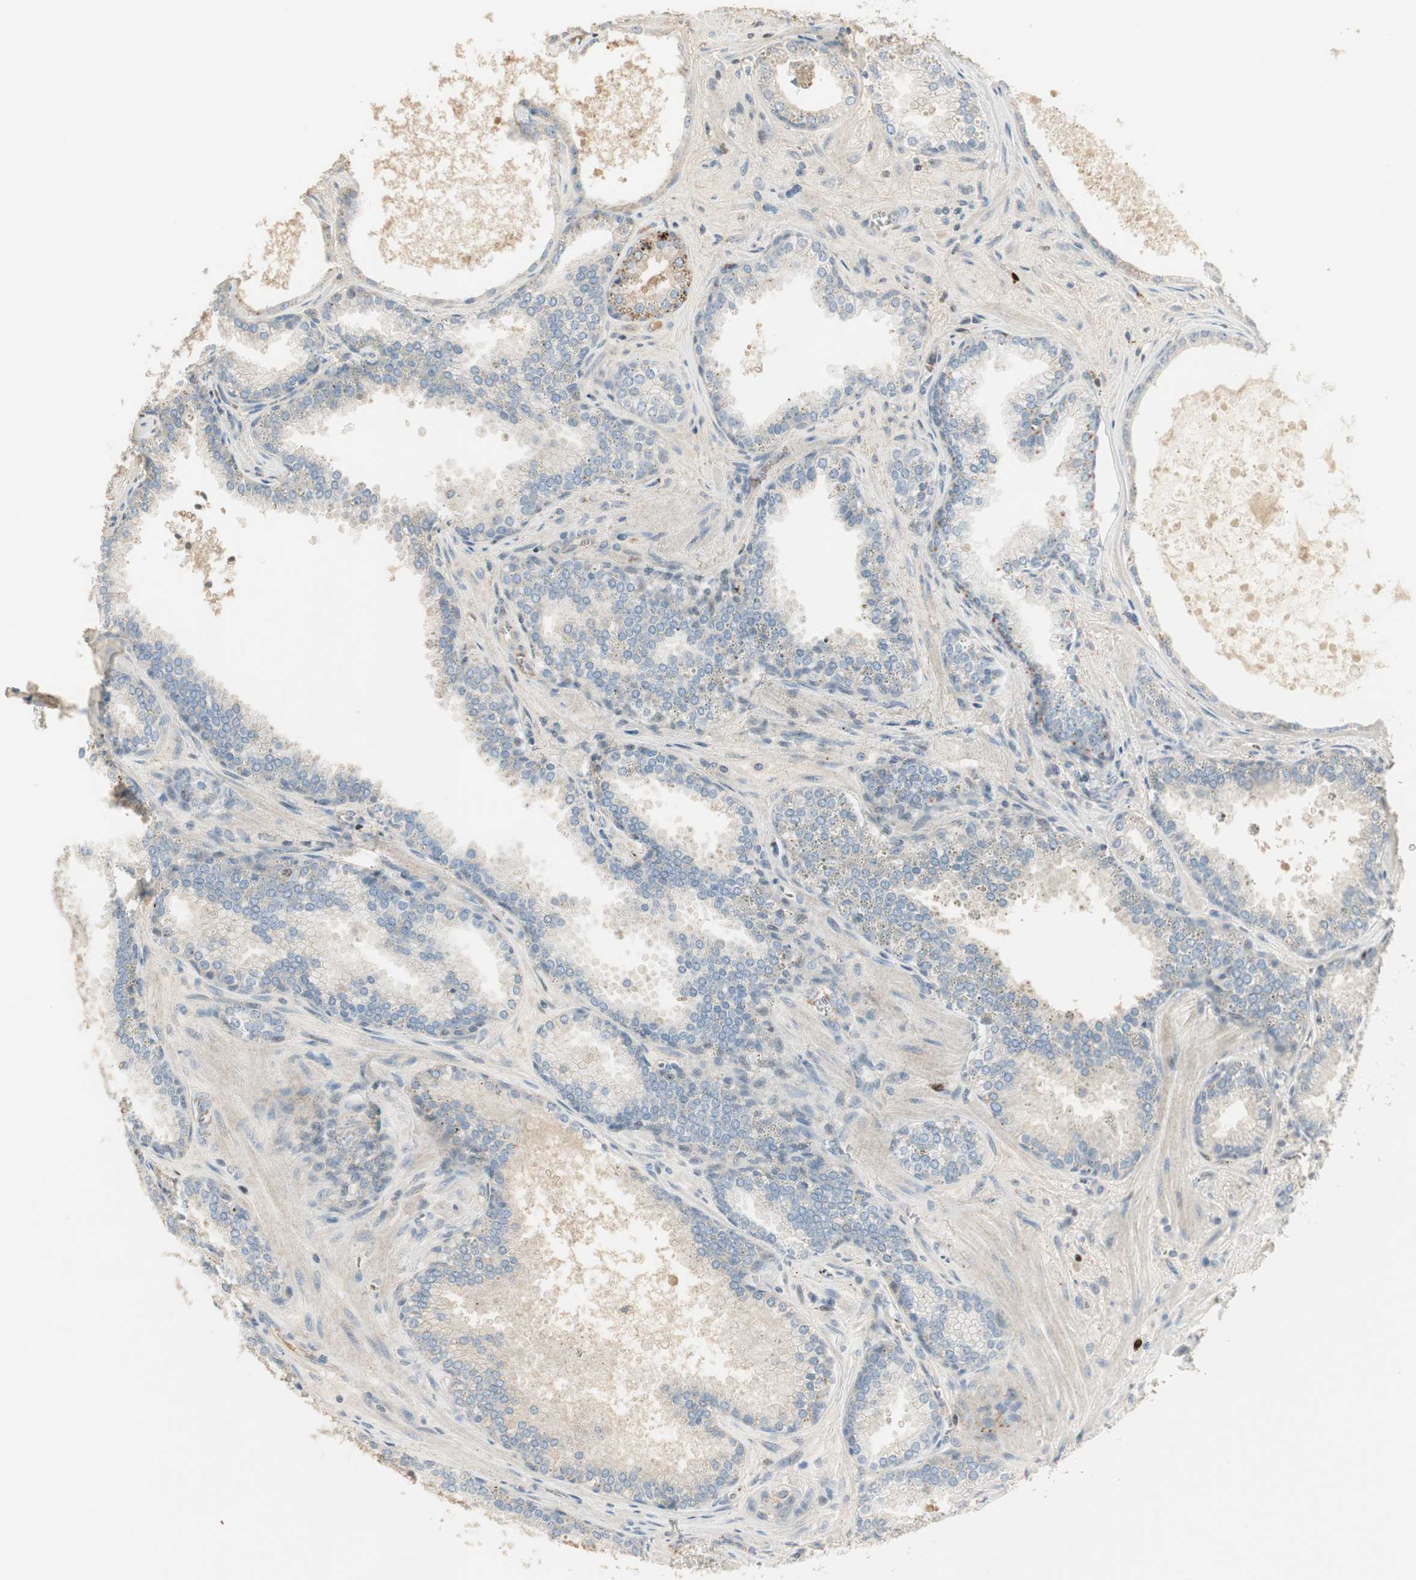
{"staining": {"intensity": "negative", "quantity": "none", "location": "none"}, "tissue": "prostate cancer", "cell_type": "Tumor cells", "image_type": "cancer", "snomed": [{"axis": "morphology", "description": "Adenocarcinoma, Low grade"}, {"axis": "topography", "description": "Prostate"}], "caption": "IHC of human prostate cancer exhibits no staining in tumor cells.", "gene": "RUNX2", "patient": {"sex": "male", "age": 60}}